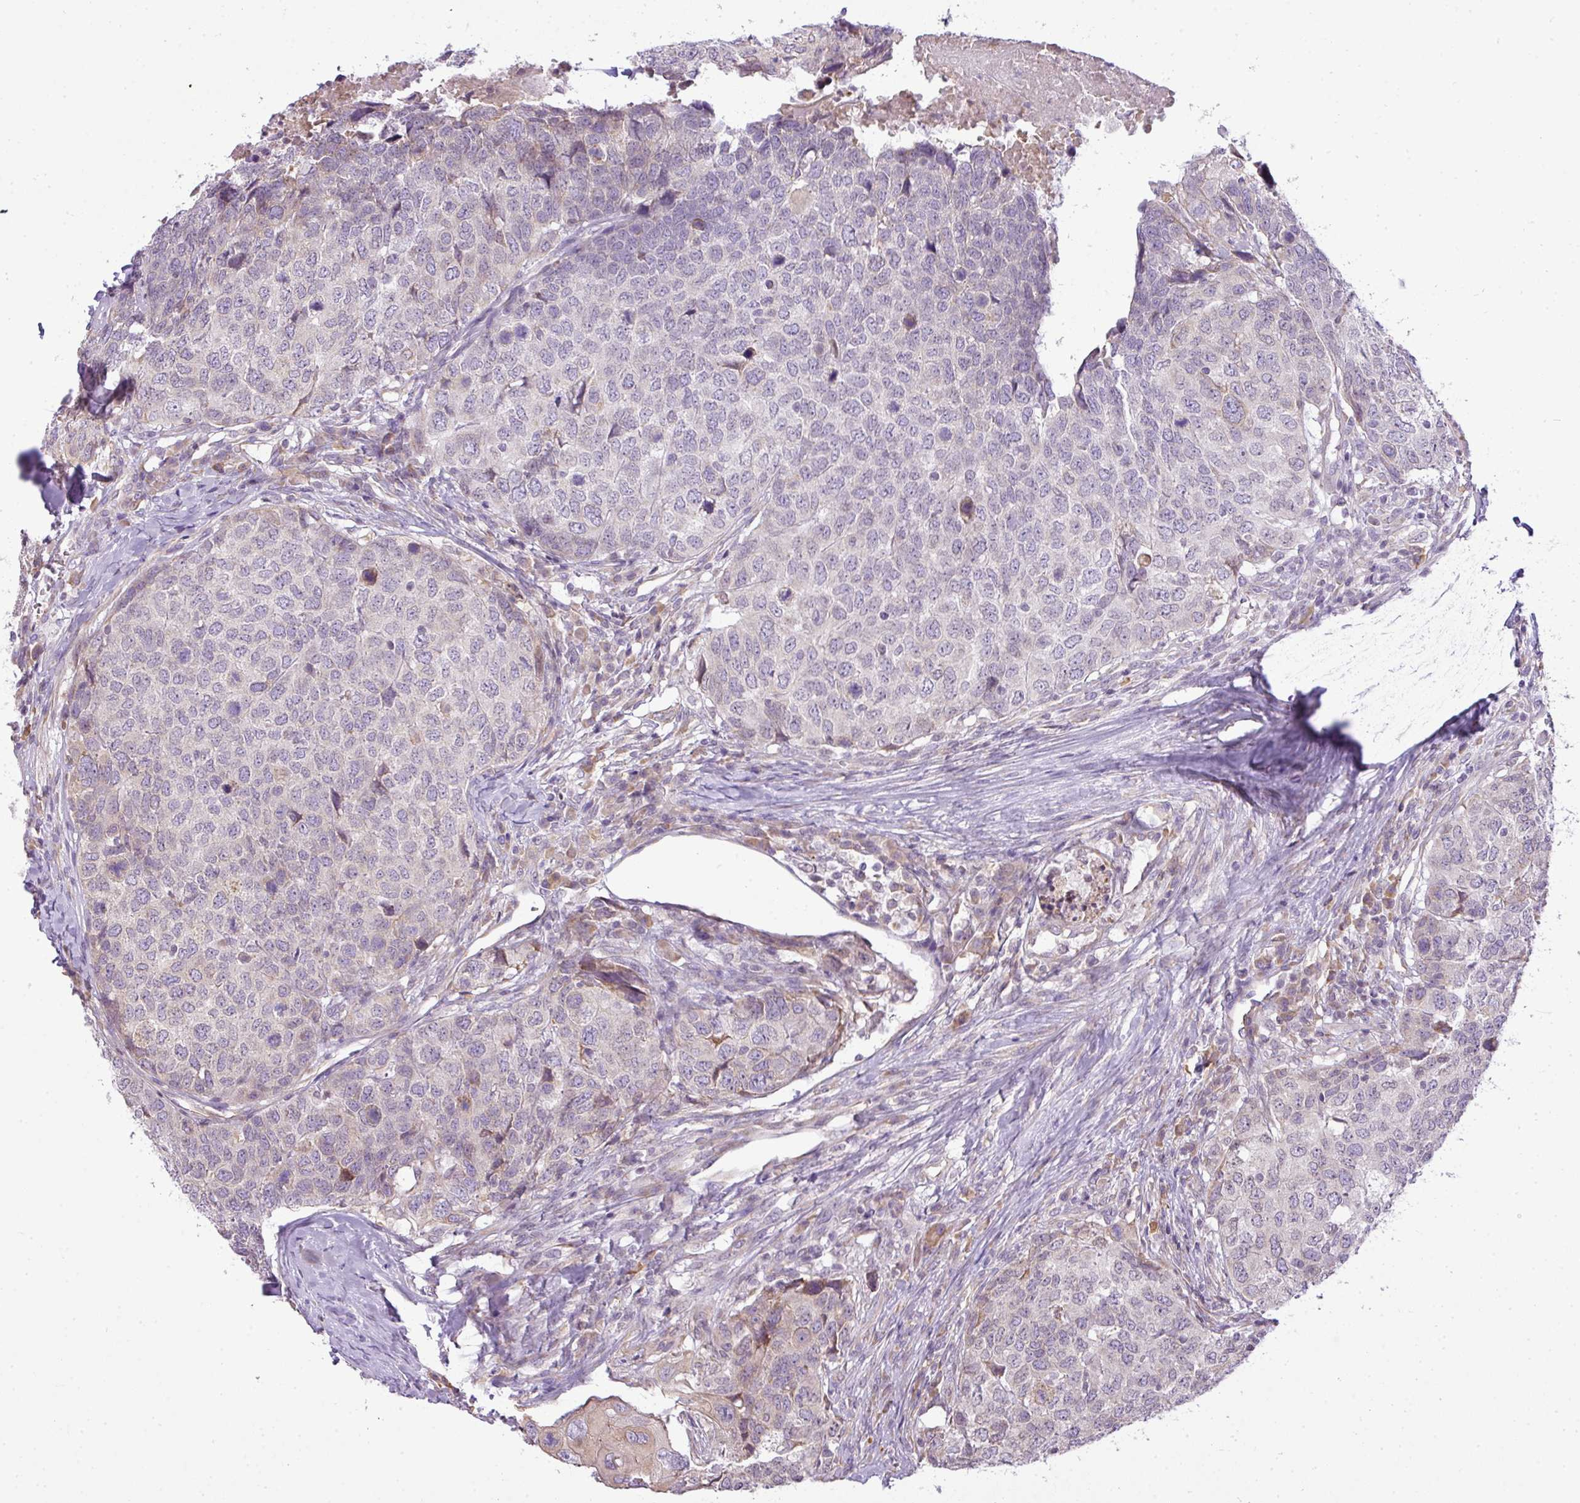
{"staining": {"intensity": "negative", "quantity": "none", "location": "none"}, "tissue": "head and neck cancer", "cell_type": "Tumor cells", "image_type": "cancer", "snomed": [{"axis": "morphology", "description": "Squamous cell carcinoma, NOS"}, {"axis": "topography", "description": "Head-Neck"}], "caption": "This micrograph is of squamous cell carcinoma (head and neck) stained with immunohistochemistry (IHC) to label a protein in brown with the nuclei are counter-stained blue. There is no positivity in tumor cells. (Immunohistochemistry (ihc), brightfield microscopy, high magnification).", "gene": "COX18", "patient": {"sex": "male", "age": 66}}